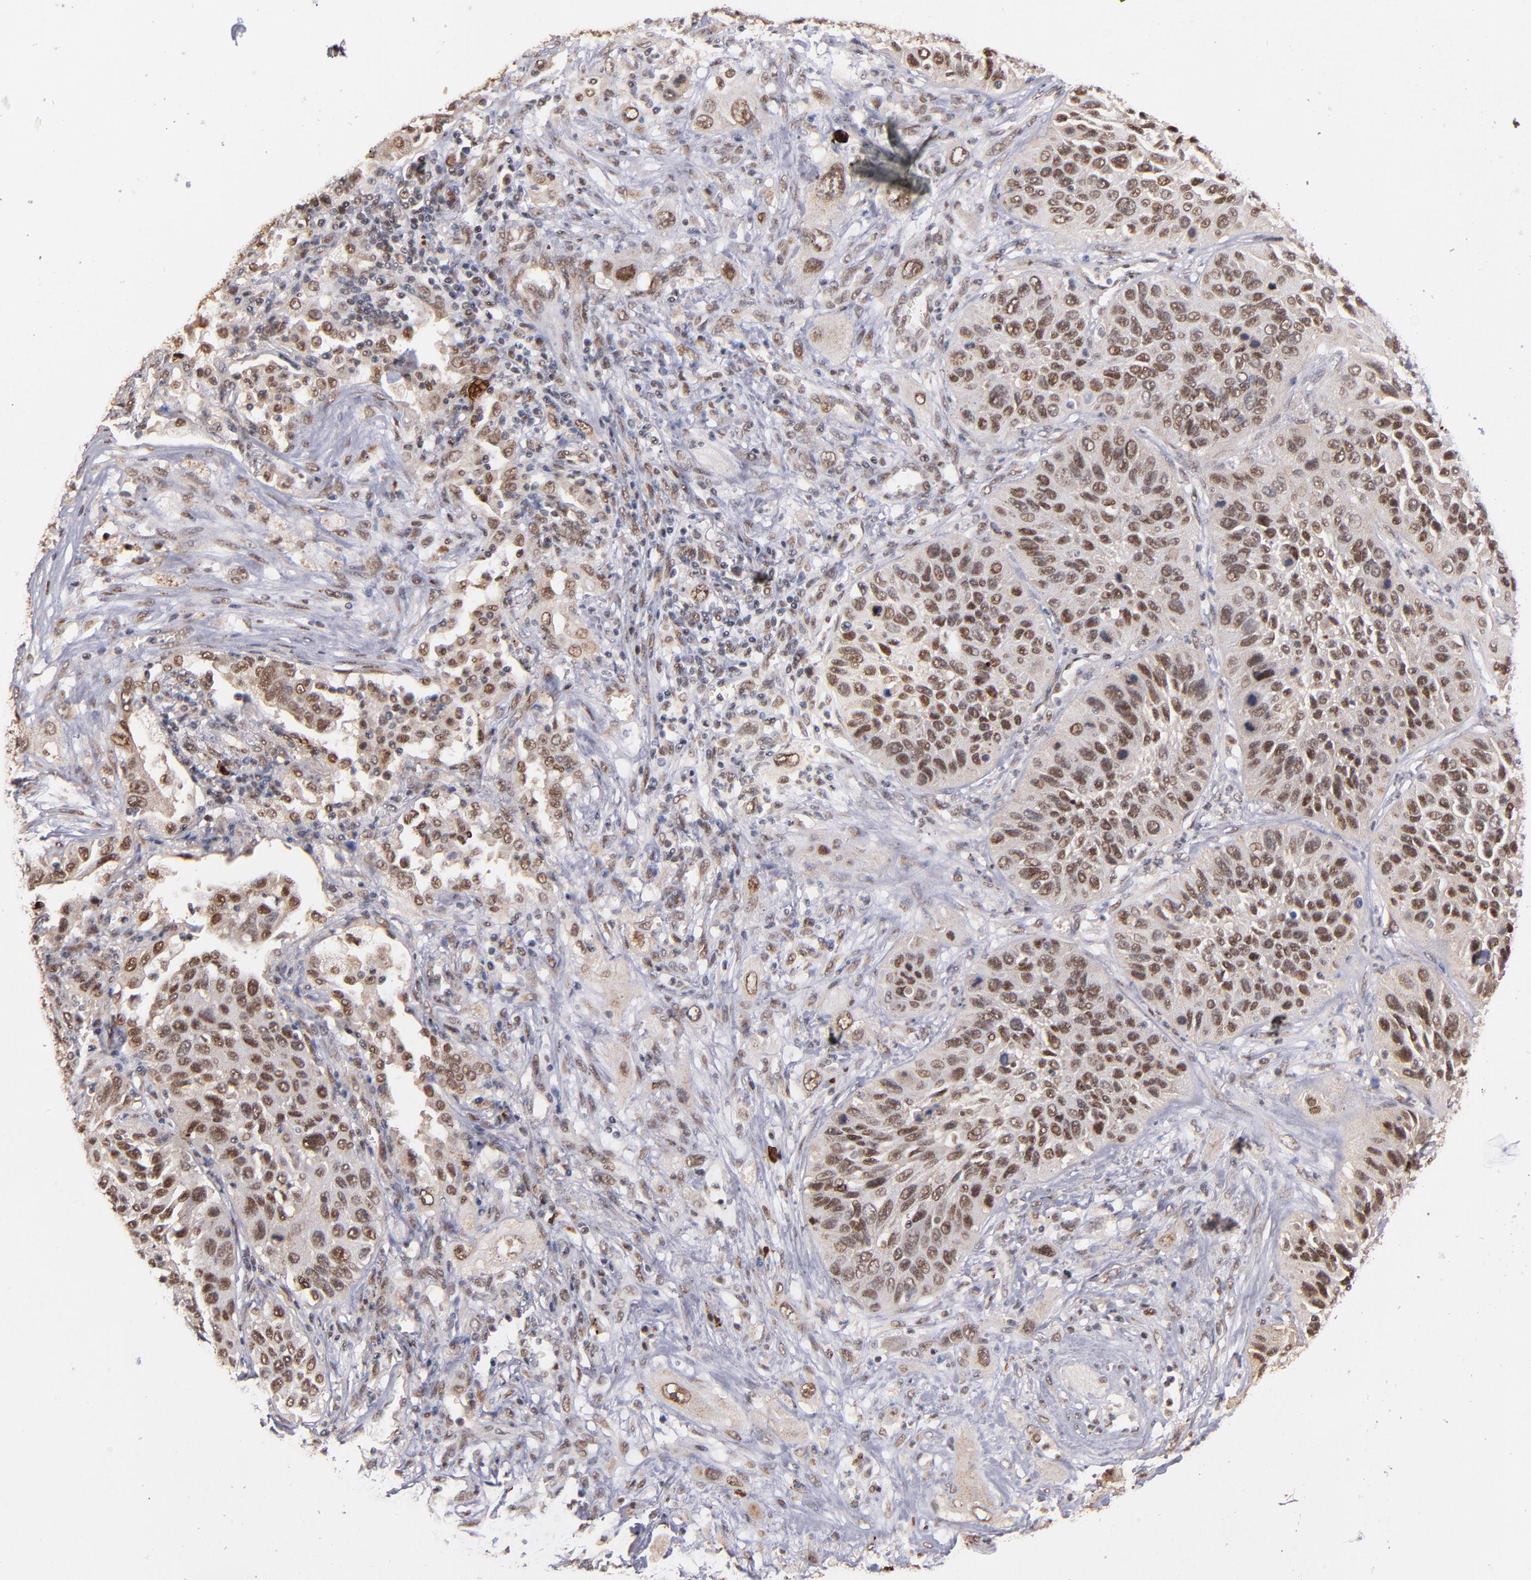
{"staining": {"intensity": "moderate", "quantity": ">75%", "location": "nuclear"}, "tissue": "lung cancer", "cell_type": "Tumor cells", "image_type": "cancer", "snomed": [{"axis": "morphology", "description": "Squamous cell carcinoma, NOS"}, {"axis": "topography", "description": "Lung"}], "caption": "Immunohistochemical staining of human lung cancer demonstrates medium levels of moderate nuclear protein expression in about >75% of tumor cells.", "gene": "EAPP", "patient": {"sex": "female", "age": 76}}